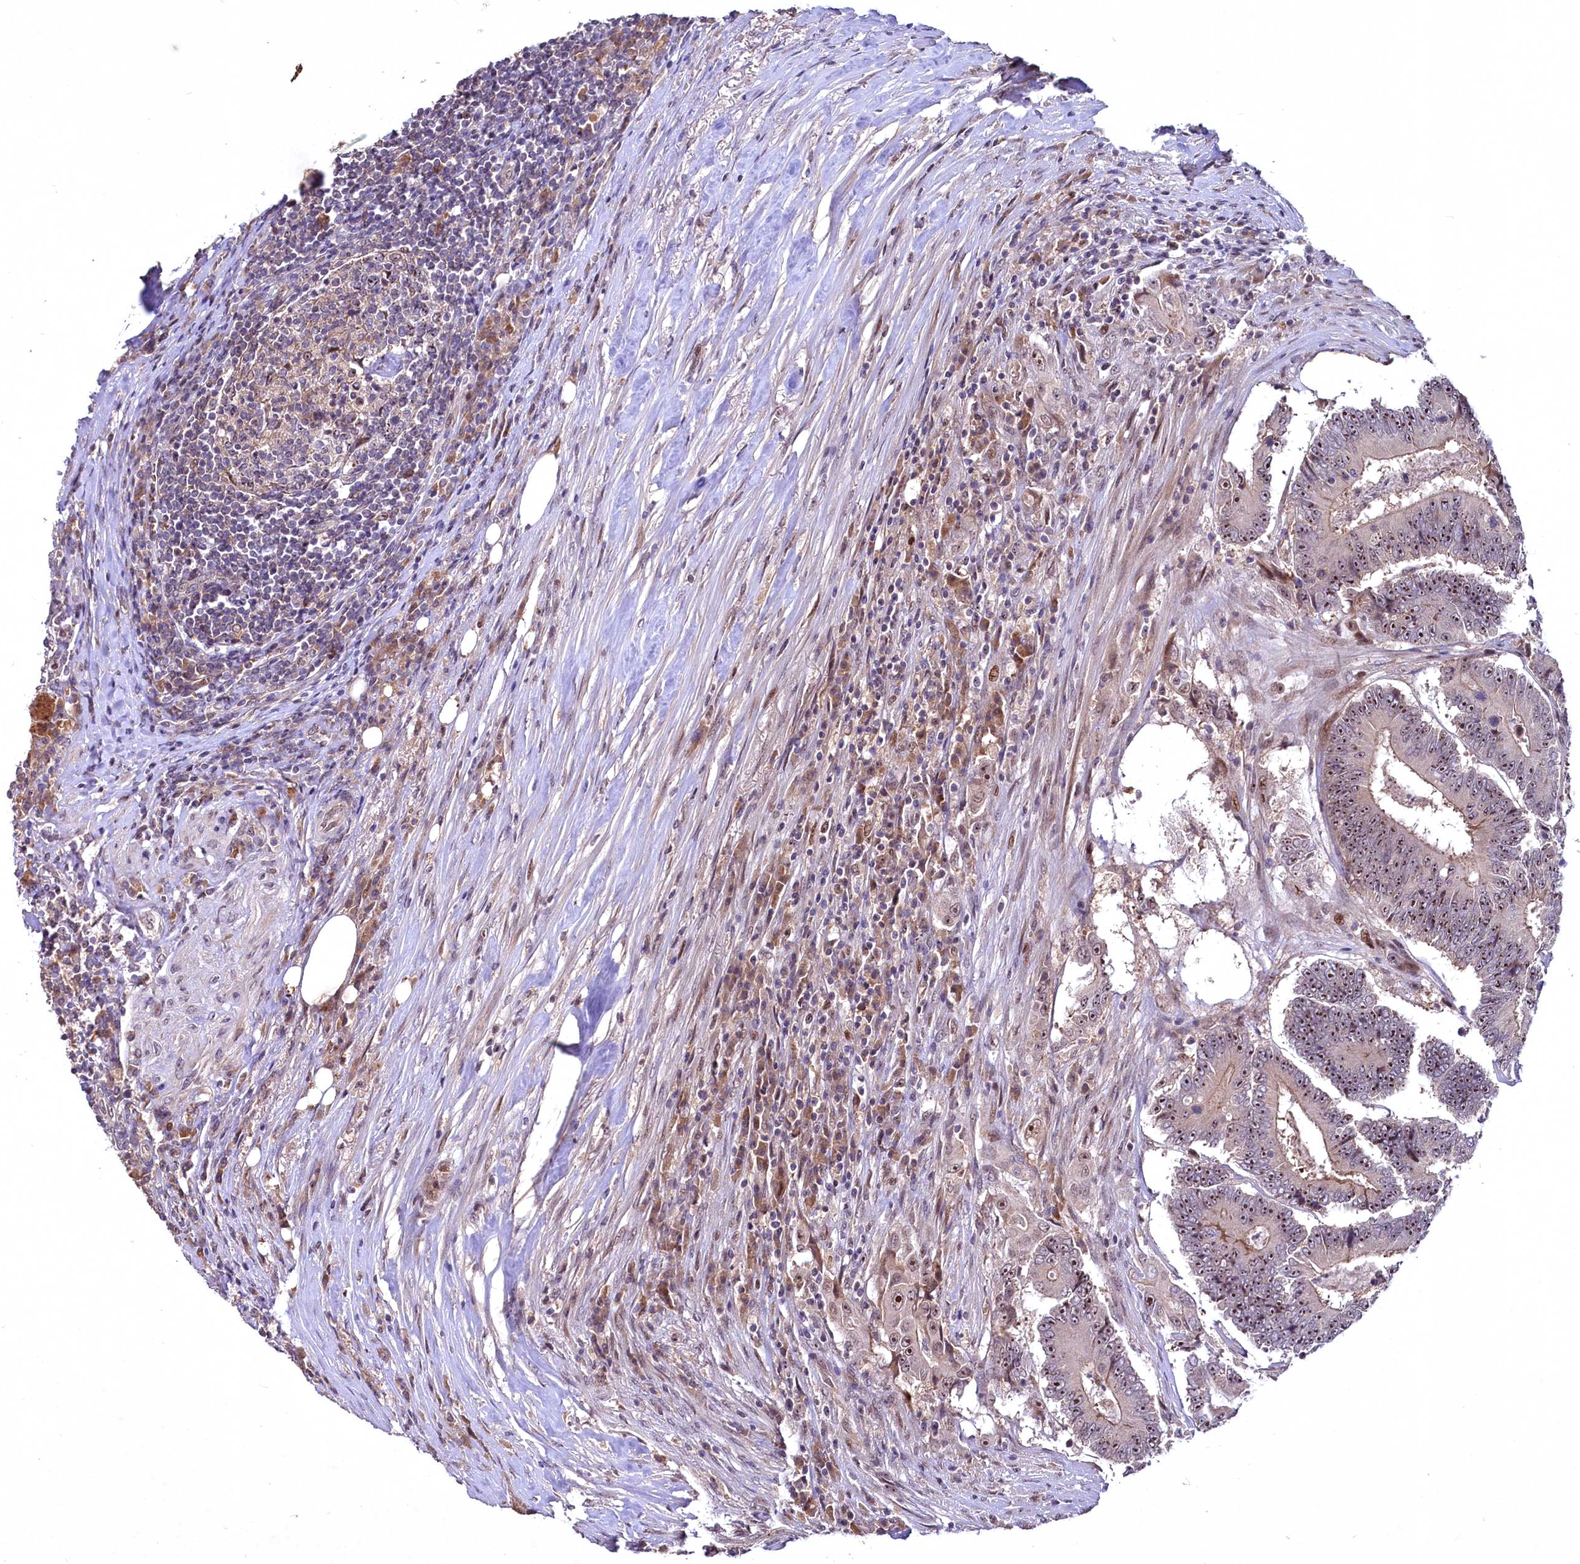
{"staining": {"intensity": "moderate", "quantity": ">75%", "location": "nuclear"}, "tissue": "colorectal cancer", "cell_type": "Tumor cells", "image_type": "cancer", "snomed": [{"axis": "morphology", "description": "Adenocarcinoma, NOS"}, {"axis": "topography", "description": "Colon"}], "caption": "This is a micrograph of IHC staining of colorectal cancer, which shows moderate staining in the nuclear of tumor cells.", "gene": "N4BP2L1", "patient": {"sex": "male", "age": 83}}